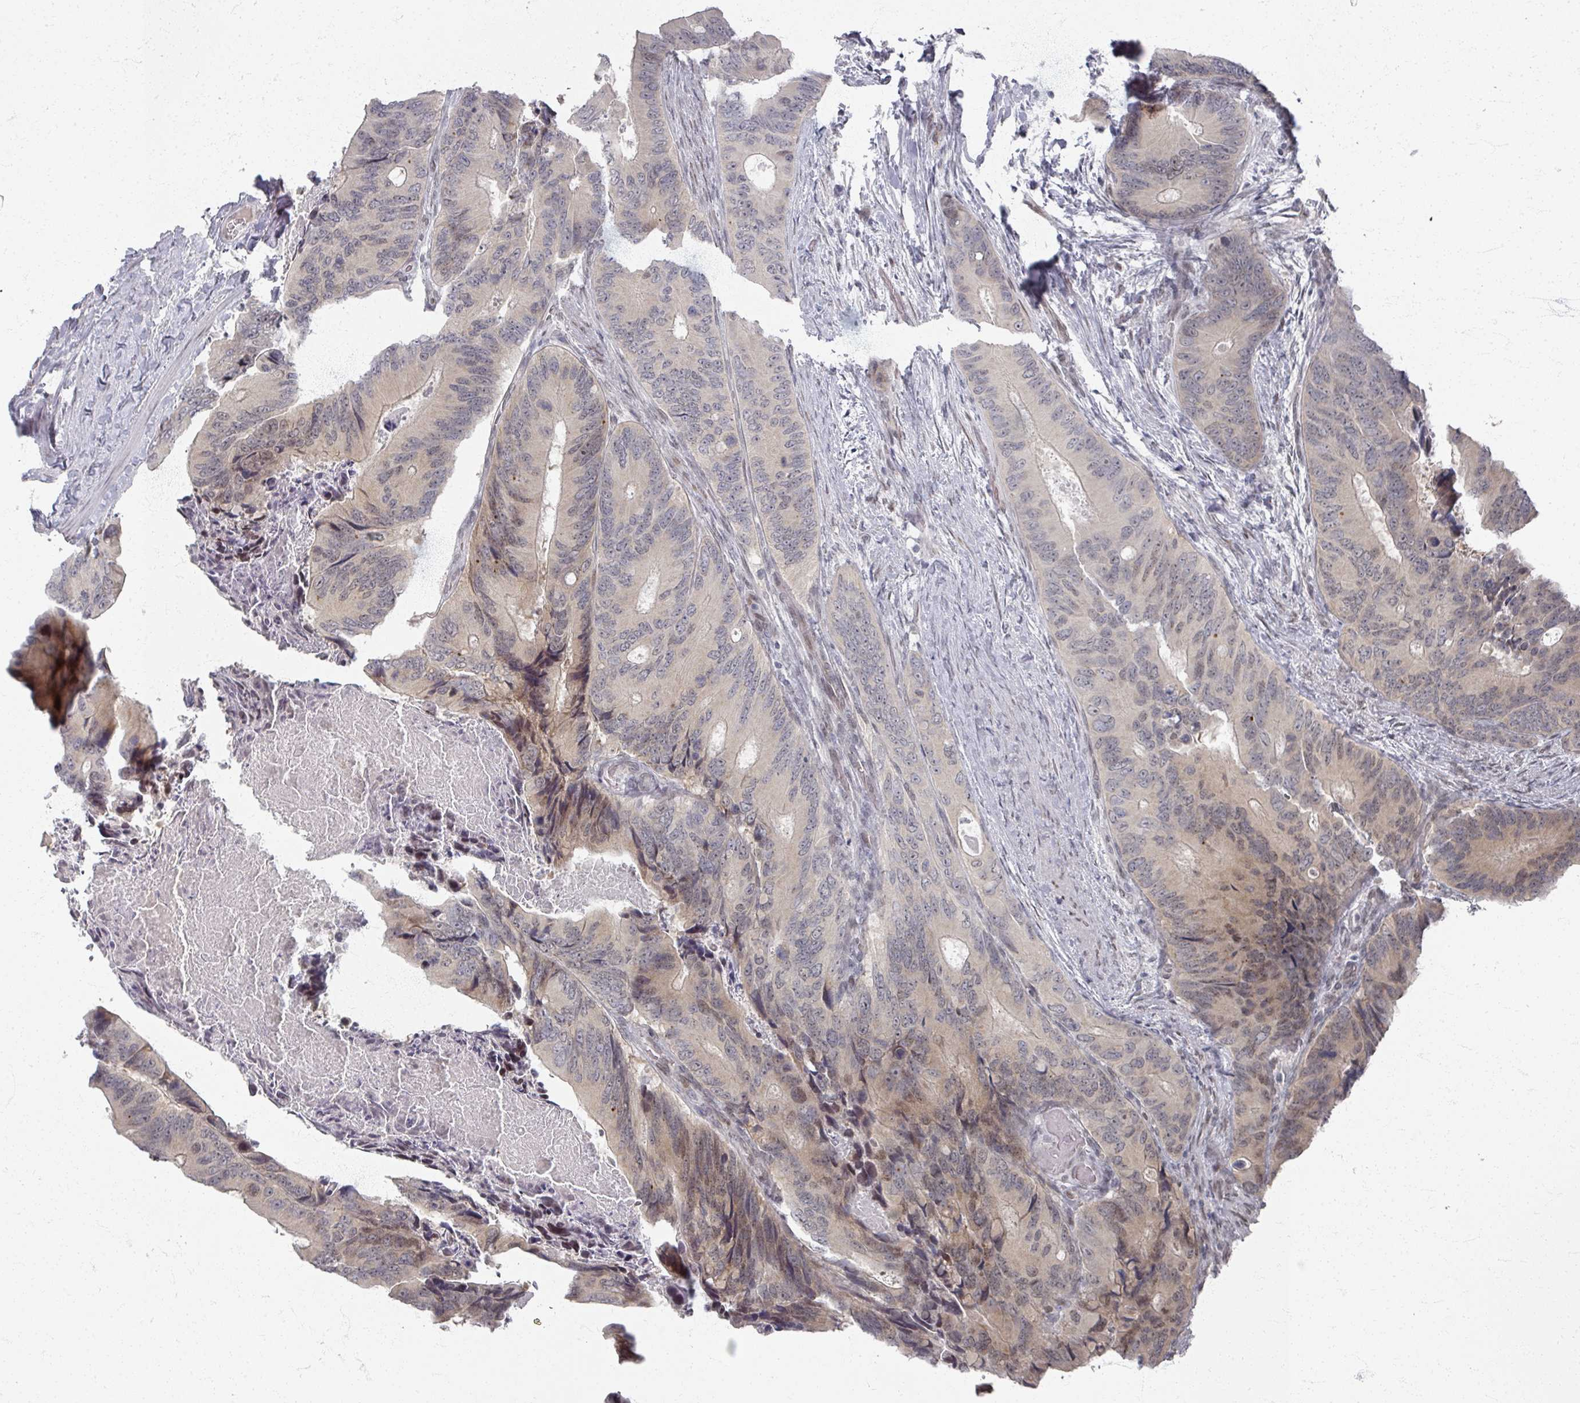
{"staining": {"intensity": "moderate", "quantity": "<25%", "location": "nuclear"}, "tissue": "colorectal cancer", "cell_type": "Tumor cells", "image_type": "cancer", "snomed": [{"axis": "morphology", "description": "Adenocarcinoma, NOS"}, {"axis": "topography", "description": "Colon"}], "caption": "Brown immunohistochemical staining in colorectal cancer exhibits moderate nuclear staining in approximately <25% of tumor cells.", "gene": "PSKH1", "patient": {"sex": "male", "age": 84}}